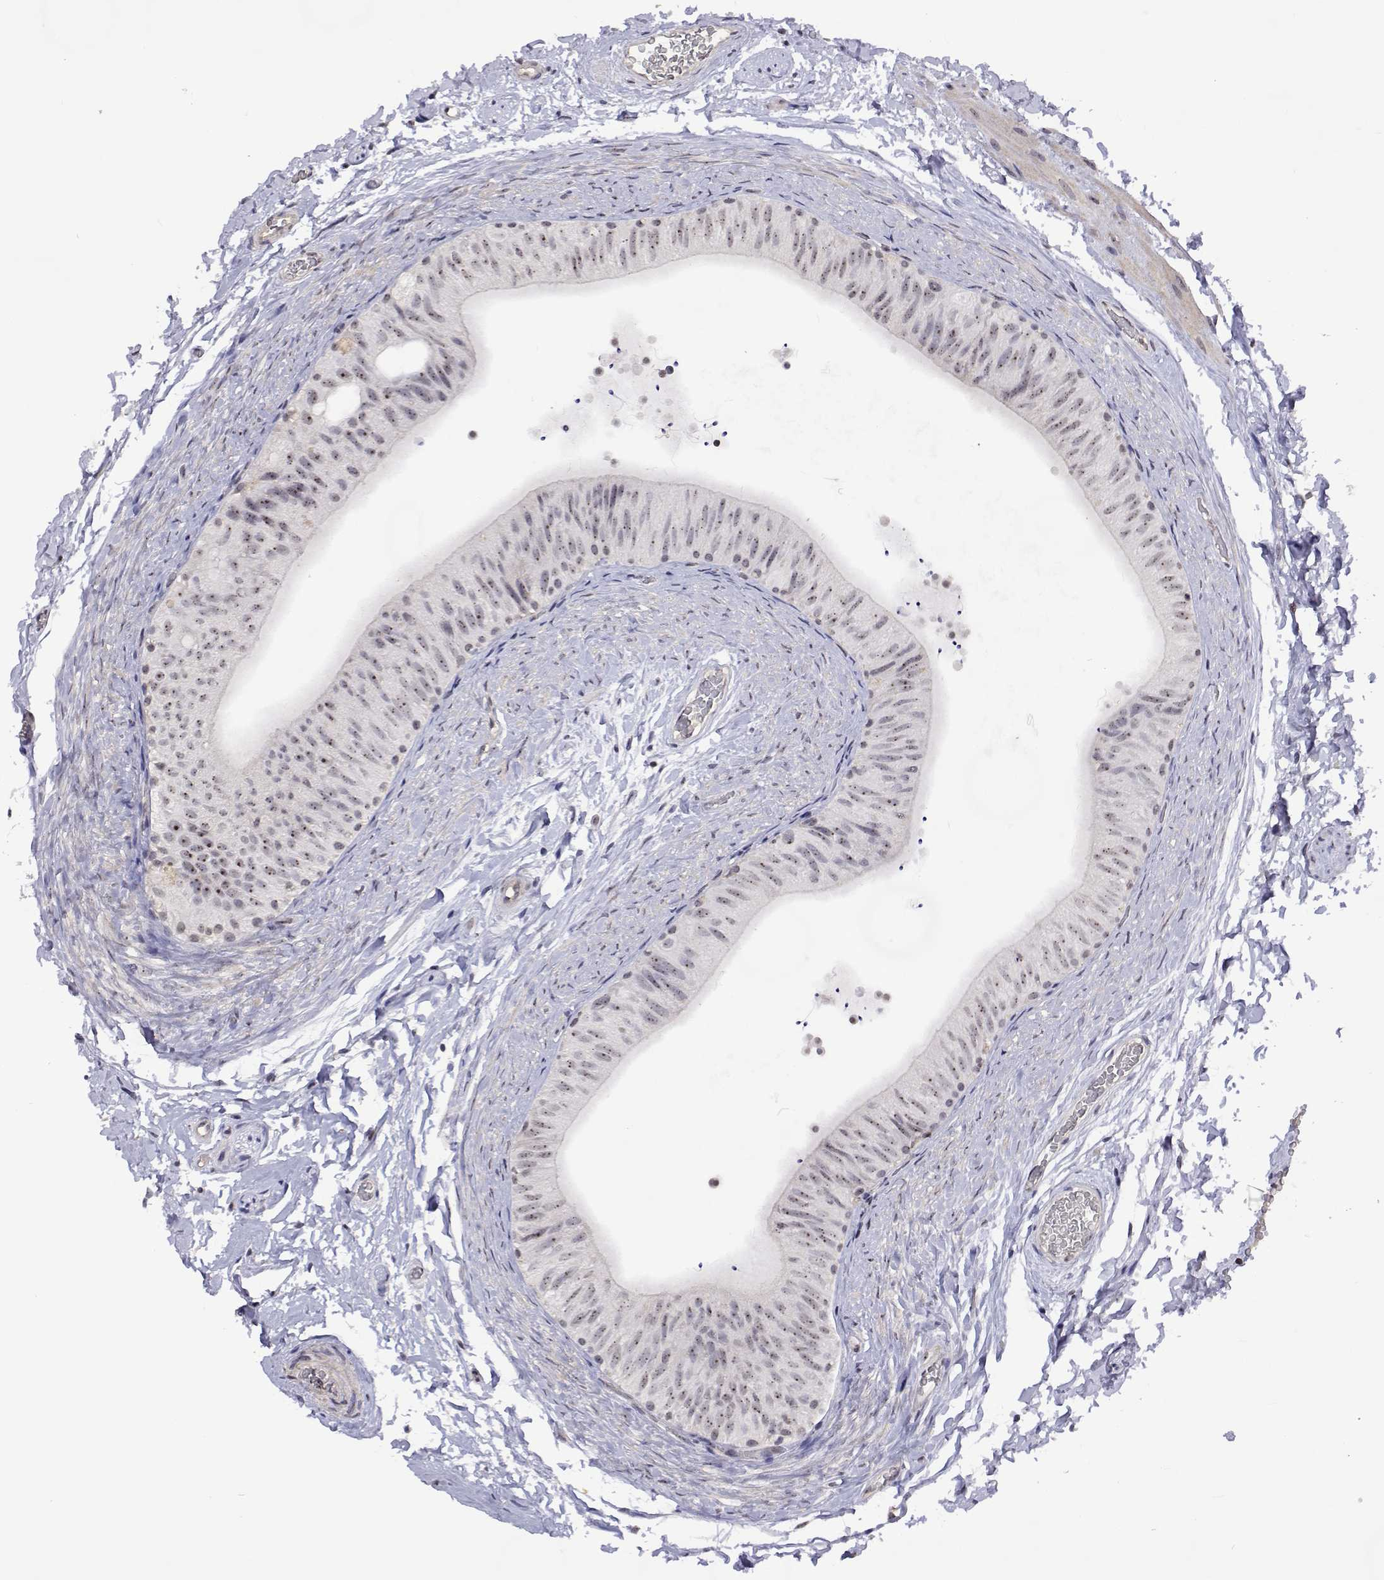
{"staining": {"intensity": "moderate", "quantity": "25%-75%", "location": "nuclear"}, "tissue": "epididymis", "cell_type": "Glandular cells", "image_type": "normal", "snomed": [{"axis": "morphology", "description": "Normal tissue, NOS"}, {"axis": "topography", "description": "Epididymis, spermatic cord, NOS"}, {"axis": "topography", "description": "Epididymis"}], "caption": "Benign epididymis reveals moderate nuclear staining in approximately 25%-75% of glandular cells, visualized by immunohistochemistry. (DAB (3,3'-diaminobenzidine) IHC, brown staining for protein, blue staining for nuclei).", "gene": "NHP2", "patient": {"sex": "male", "age": 31}}